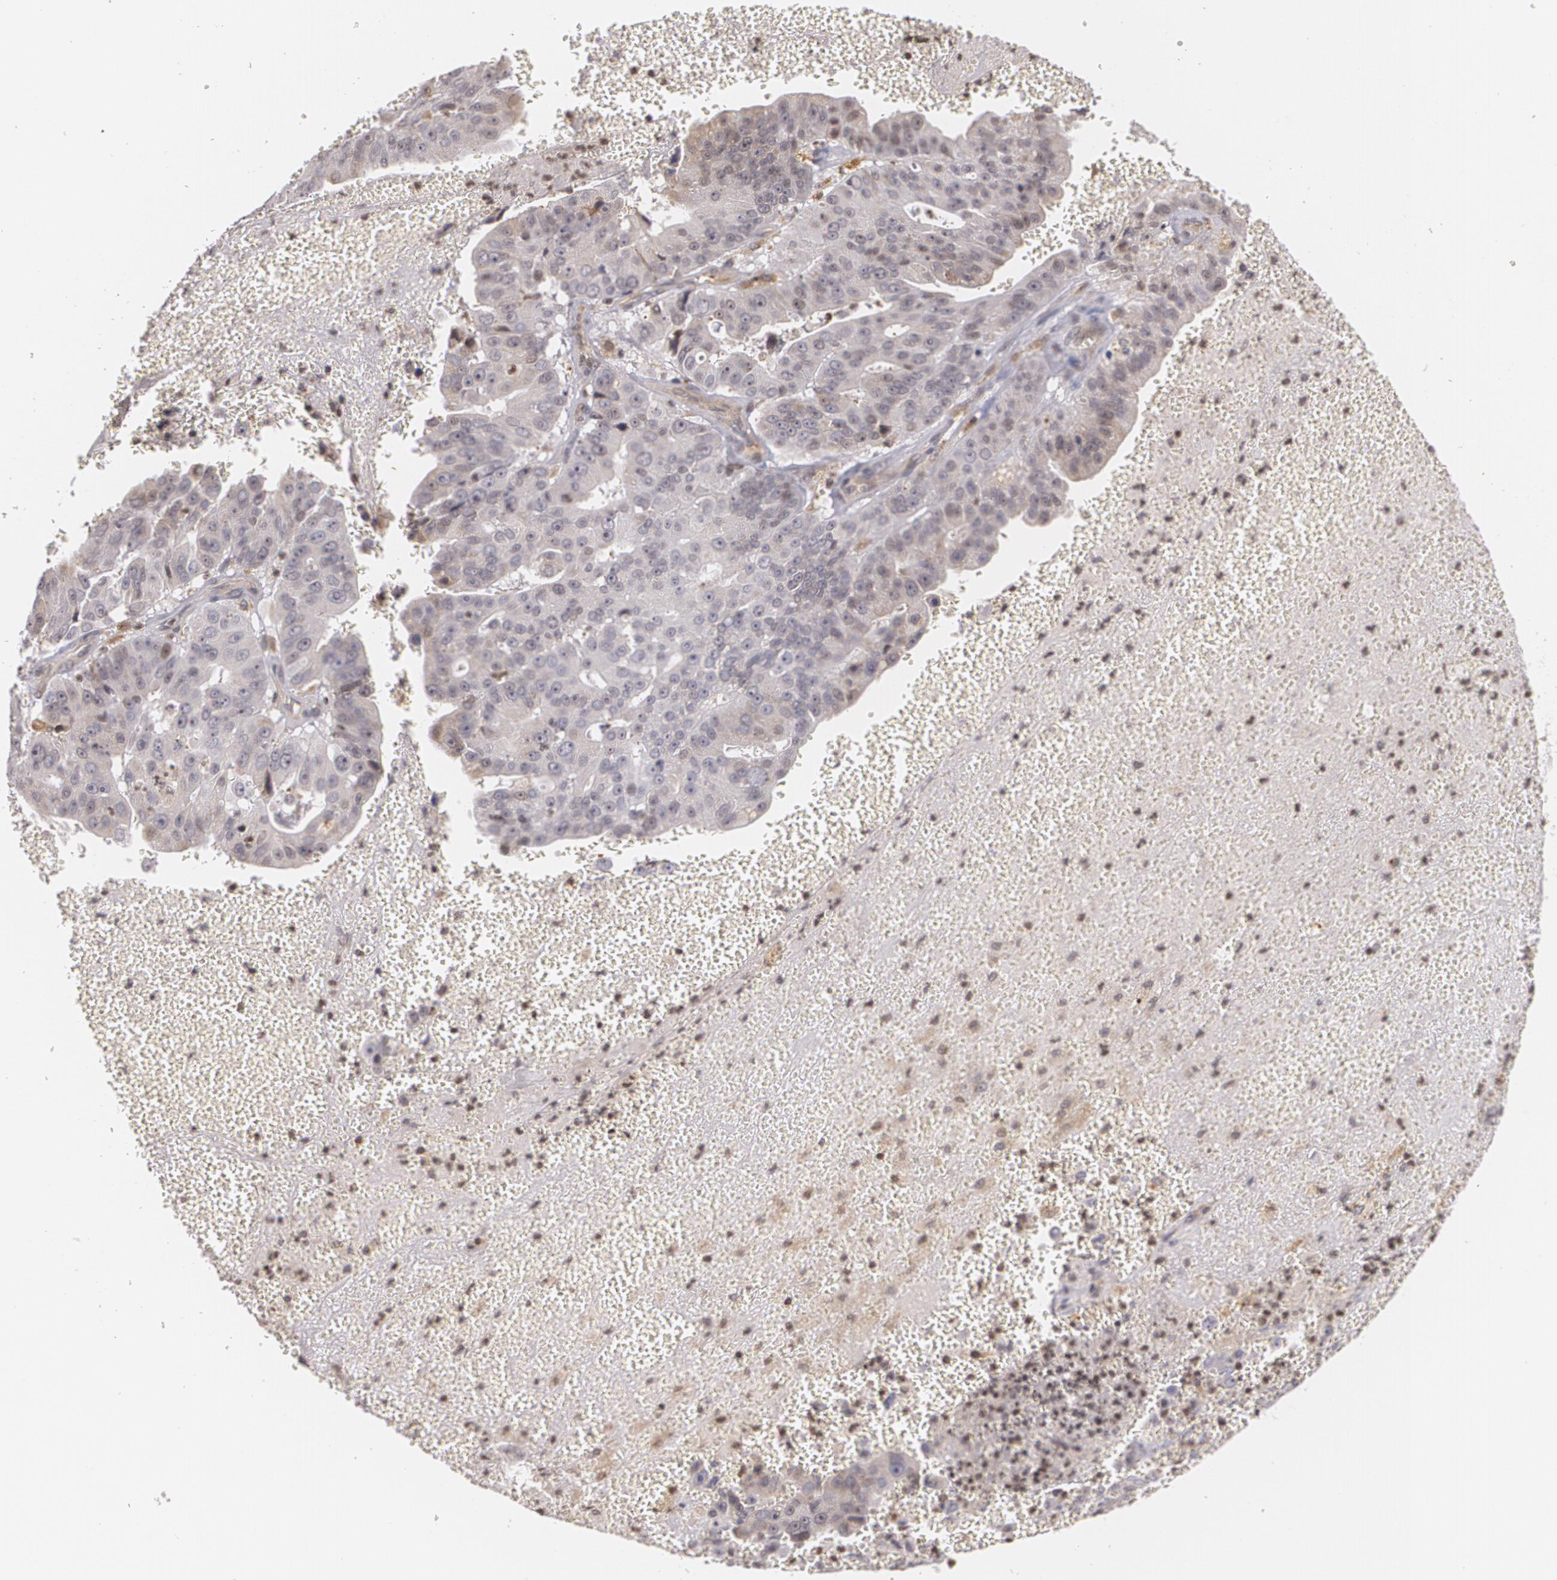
{"staining": {"intensity": "weak", "quantity": "<25%", "location": "cytoplasmic/membranous"}, "tissue": "liver cancer", "cell_type": "Tumor cells", "image_type": "cancer", "snomed": [{"axis": "morphology", "description": "Cholangiocarcinoma"}, {"axis": "topography", "description": "Liver"}], "caption": "Human liver cancer stained for a protein using immunohistochemistry (IHC) displays no positivity in tumor cells.", "gene": "VAV3", "patient": {"sex": "female", "age": 79}}